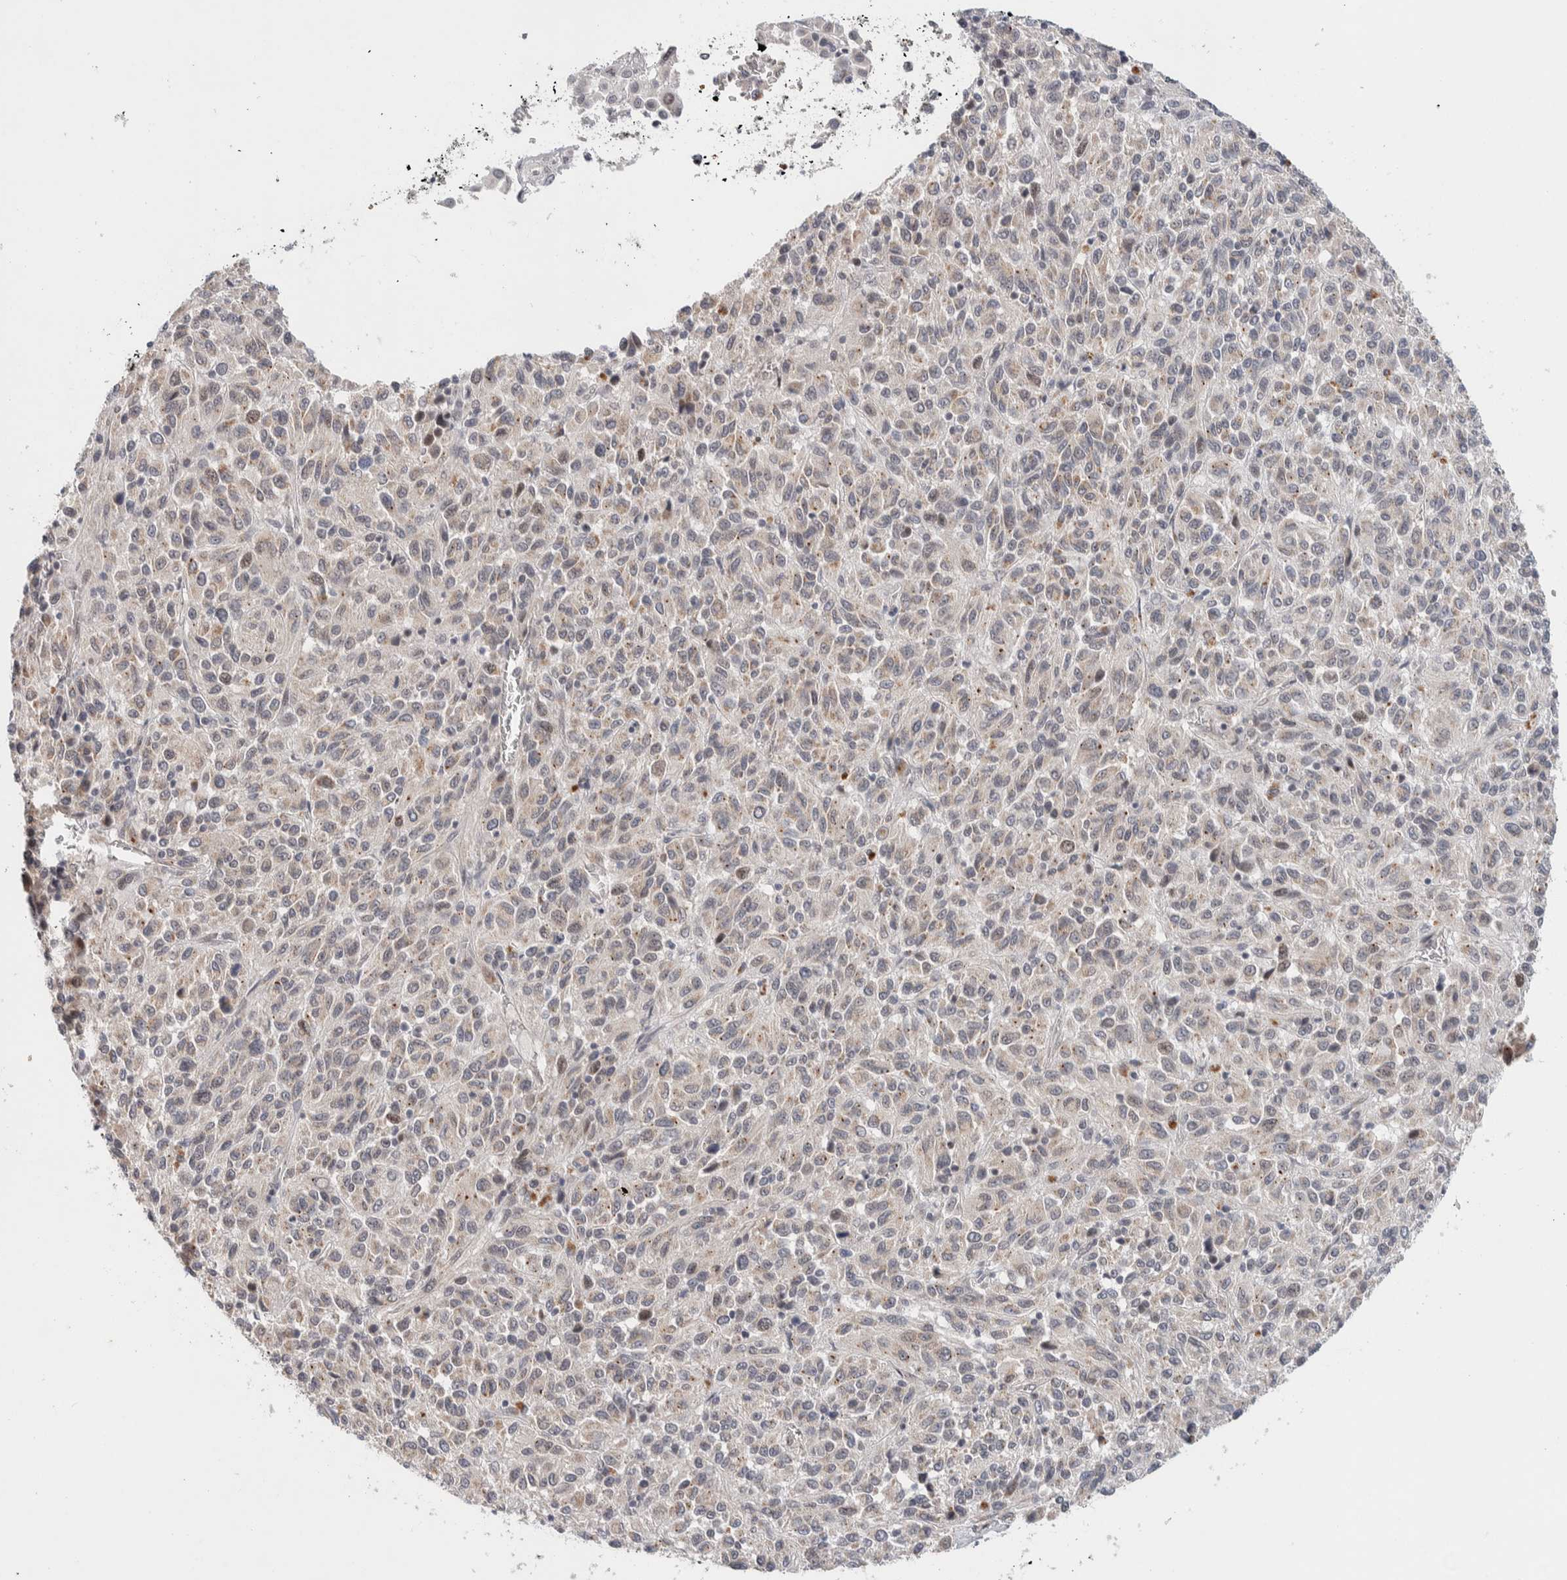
{"staining": {"intensity": "negative", "quantity": "none", "location": "none"}, "tissue": "melanoma", "cell_type": "Tumor cells", "image_type": "cancer", "snomed": [{"axis": "morphology", "description": "Malignant melanoma, Metastatic site"}, {"axis": "topography", "description": "Lung"}], "caption": "Tumor cells show no significant protein staining in malignant melanoma (metastatic site).", "gene": "CRAT", "patient": {"sex": "male", "age": 64}}